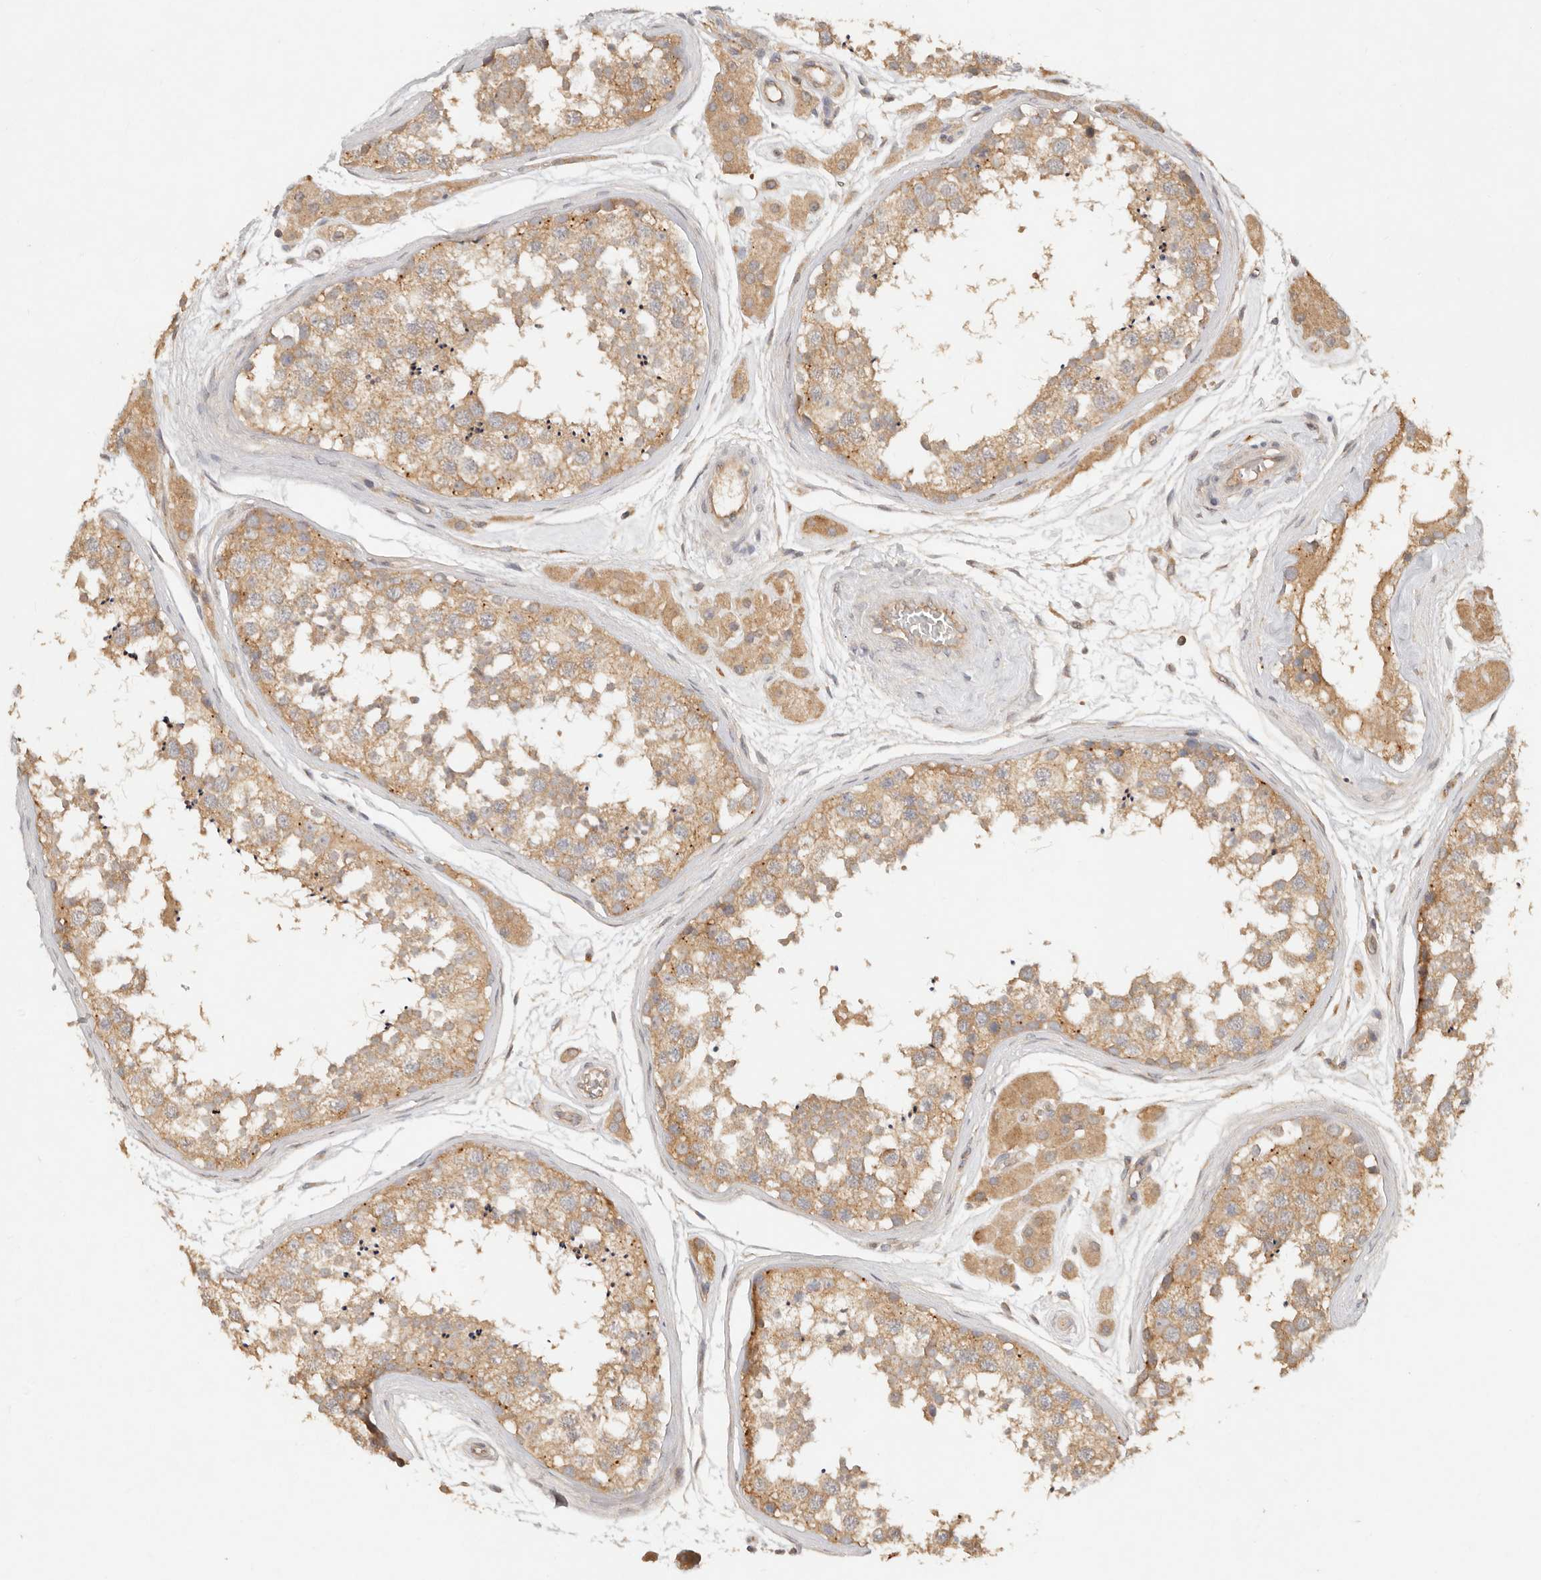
{"staining": {"intensity": "moderate", "quantity": ">75%", "location": "cytoplasmic/membranous"}, "tissue": "testis", "cell_type": "Cells in seminiferous ducts", "image_type": "normal", "snomed": [{"axis": "morphology", "description": "Normal tissue, NOS"}, {"axis": "topography", "description": "Testis"}], "caption": "Immunohistochemistry of unremarkable human testis displays medium levels of moderate cytoplasmic/membranous positivity in about >75% of cells in seminiferous ducts.", "gene": "HECTD3", "patient": {"sex": "male", "age": 56}}